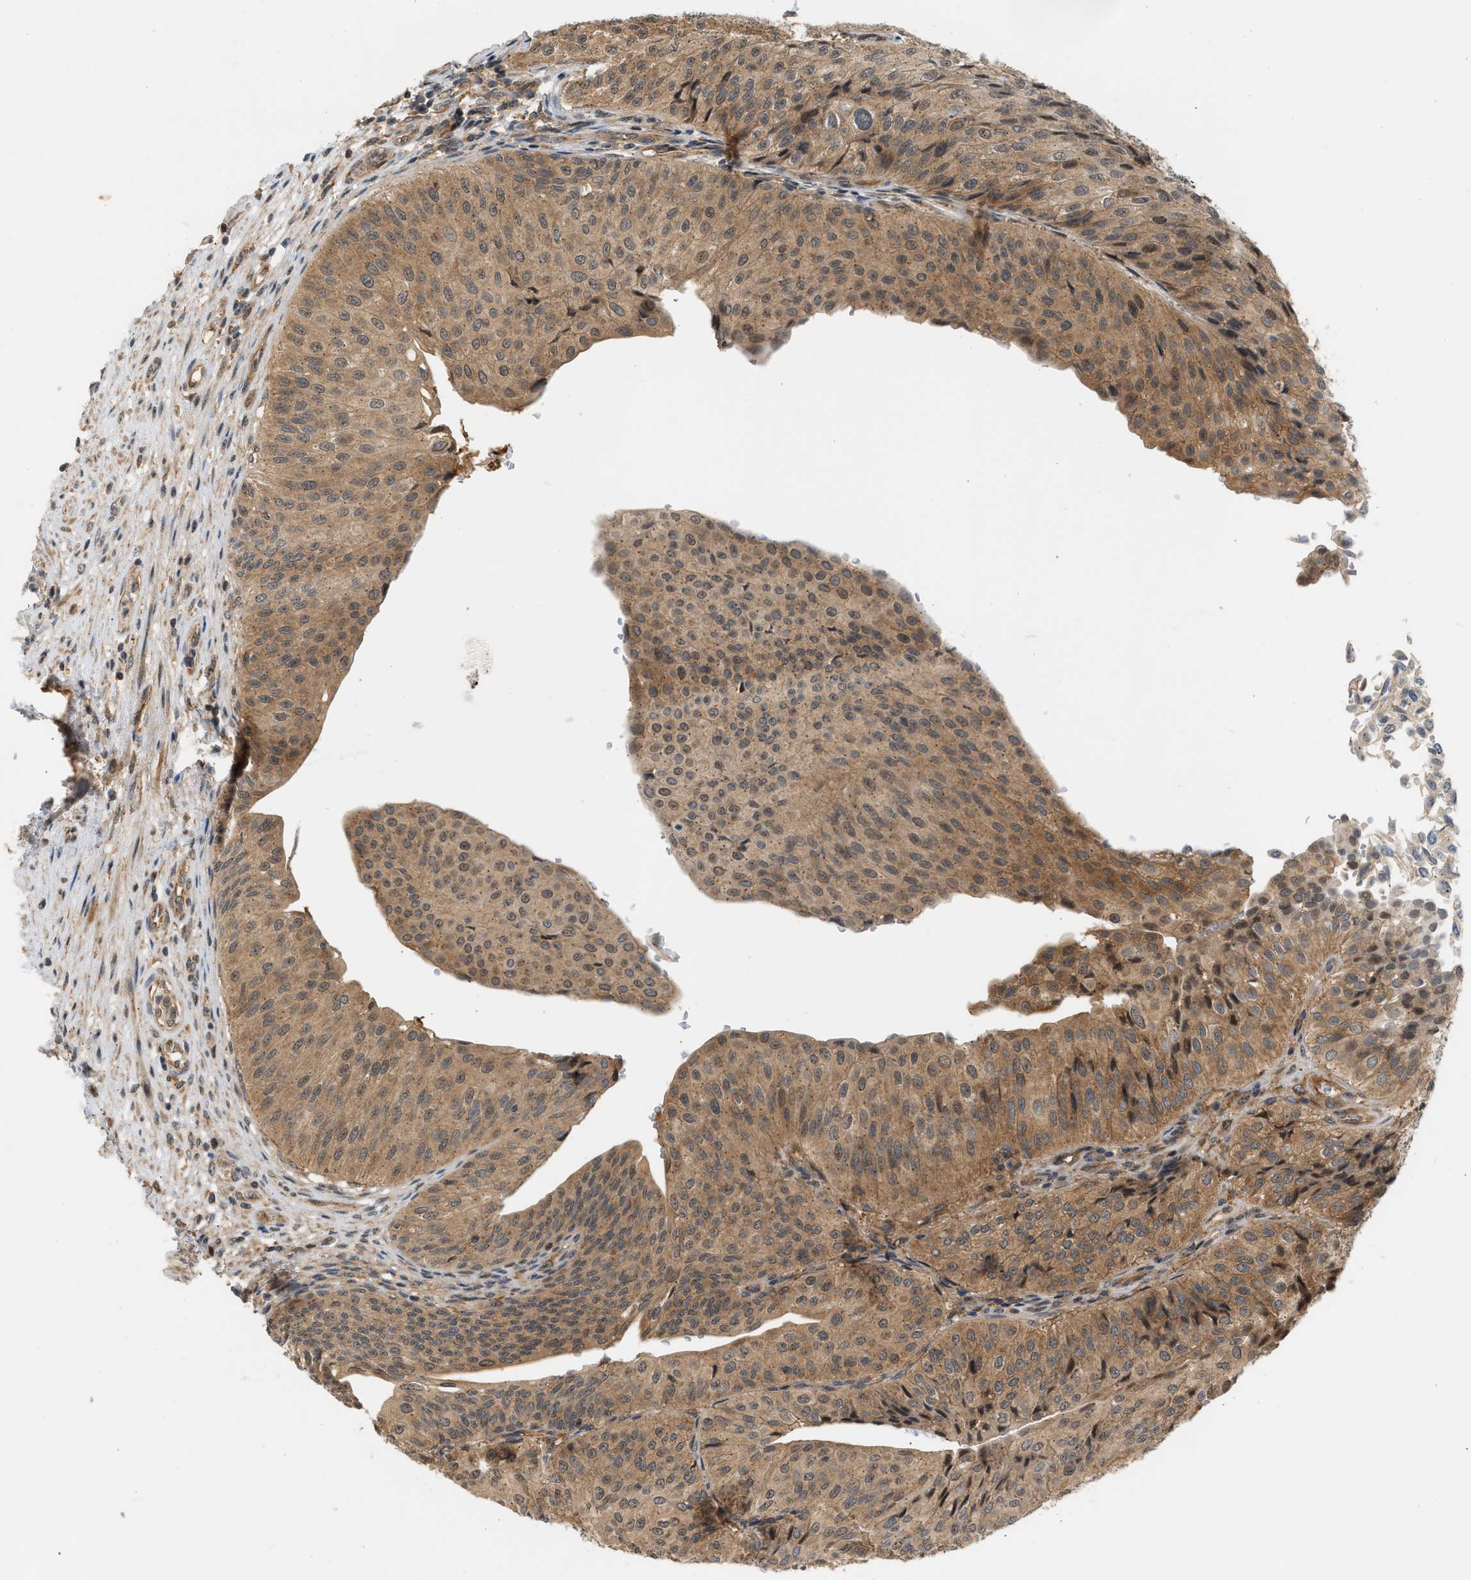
{"staining": {"intensity": "moderate", "quantity": ">75%", "location": "cytoplasmic/membranous"}, "tissue": "urothelial cancer", "cell_type": "Tumor cells", "image_type": "cancer", "snomed": [{"axis": "morphology", "description": "Urothelial carcinoma, Low grade"}, {"axis": "topography", "description": "Urinary bladder"}], "caption": "Low-grade urothelial carcinoma stained for a protein (brown) exhibits moderate cytoplasmic/membranous positive staining in approximately >75% of tumor cells.", "gene": "MAP2K5", "patient": {"sex": "male", "age": 67}}